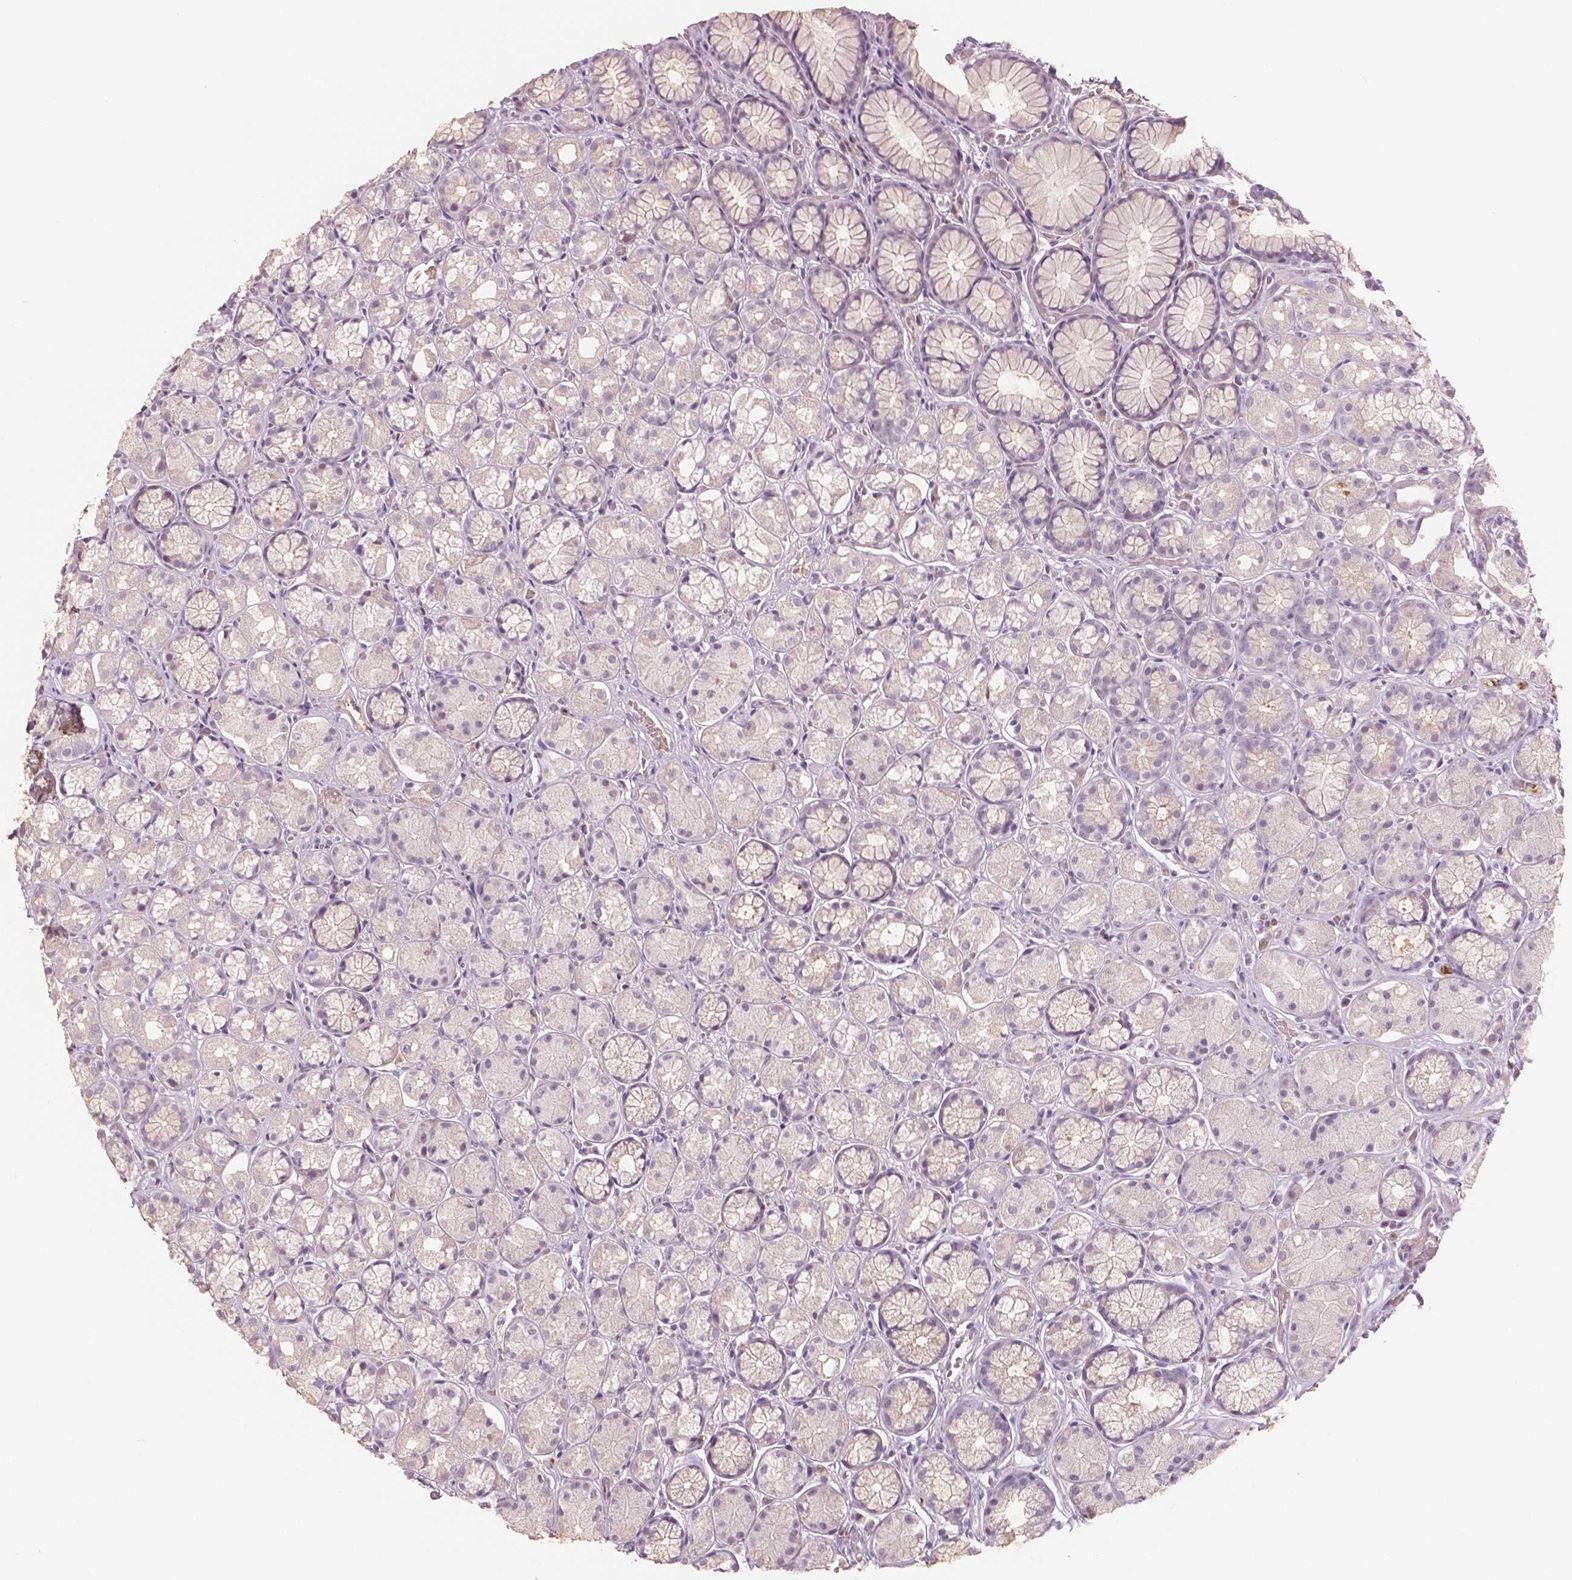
{"staining": {"intensity": "negative", "quantity": "none", "location": "none"}, "tissue": "stomach", "cell_type": "Glandular cells", "image_type": "normal", "snomed": [{"axis": "morphology", "description": "Normal tissue, NOS"}, {"axis": "topography", "description": "Stomach"}], "caption": "Micrograph shows no significant protein positivity in glandular cells of benign stomach.", "gene": "APOA4", "patient": {"sex": "male", "age": 70}}